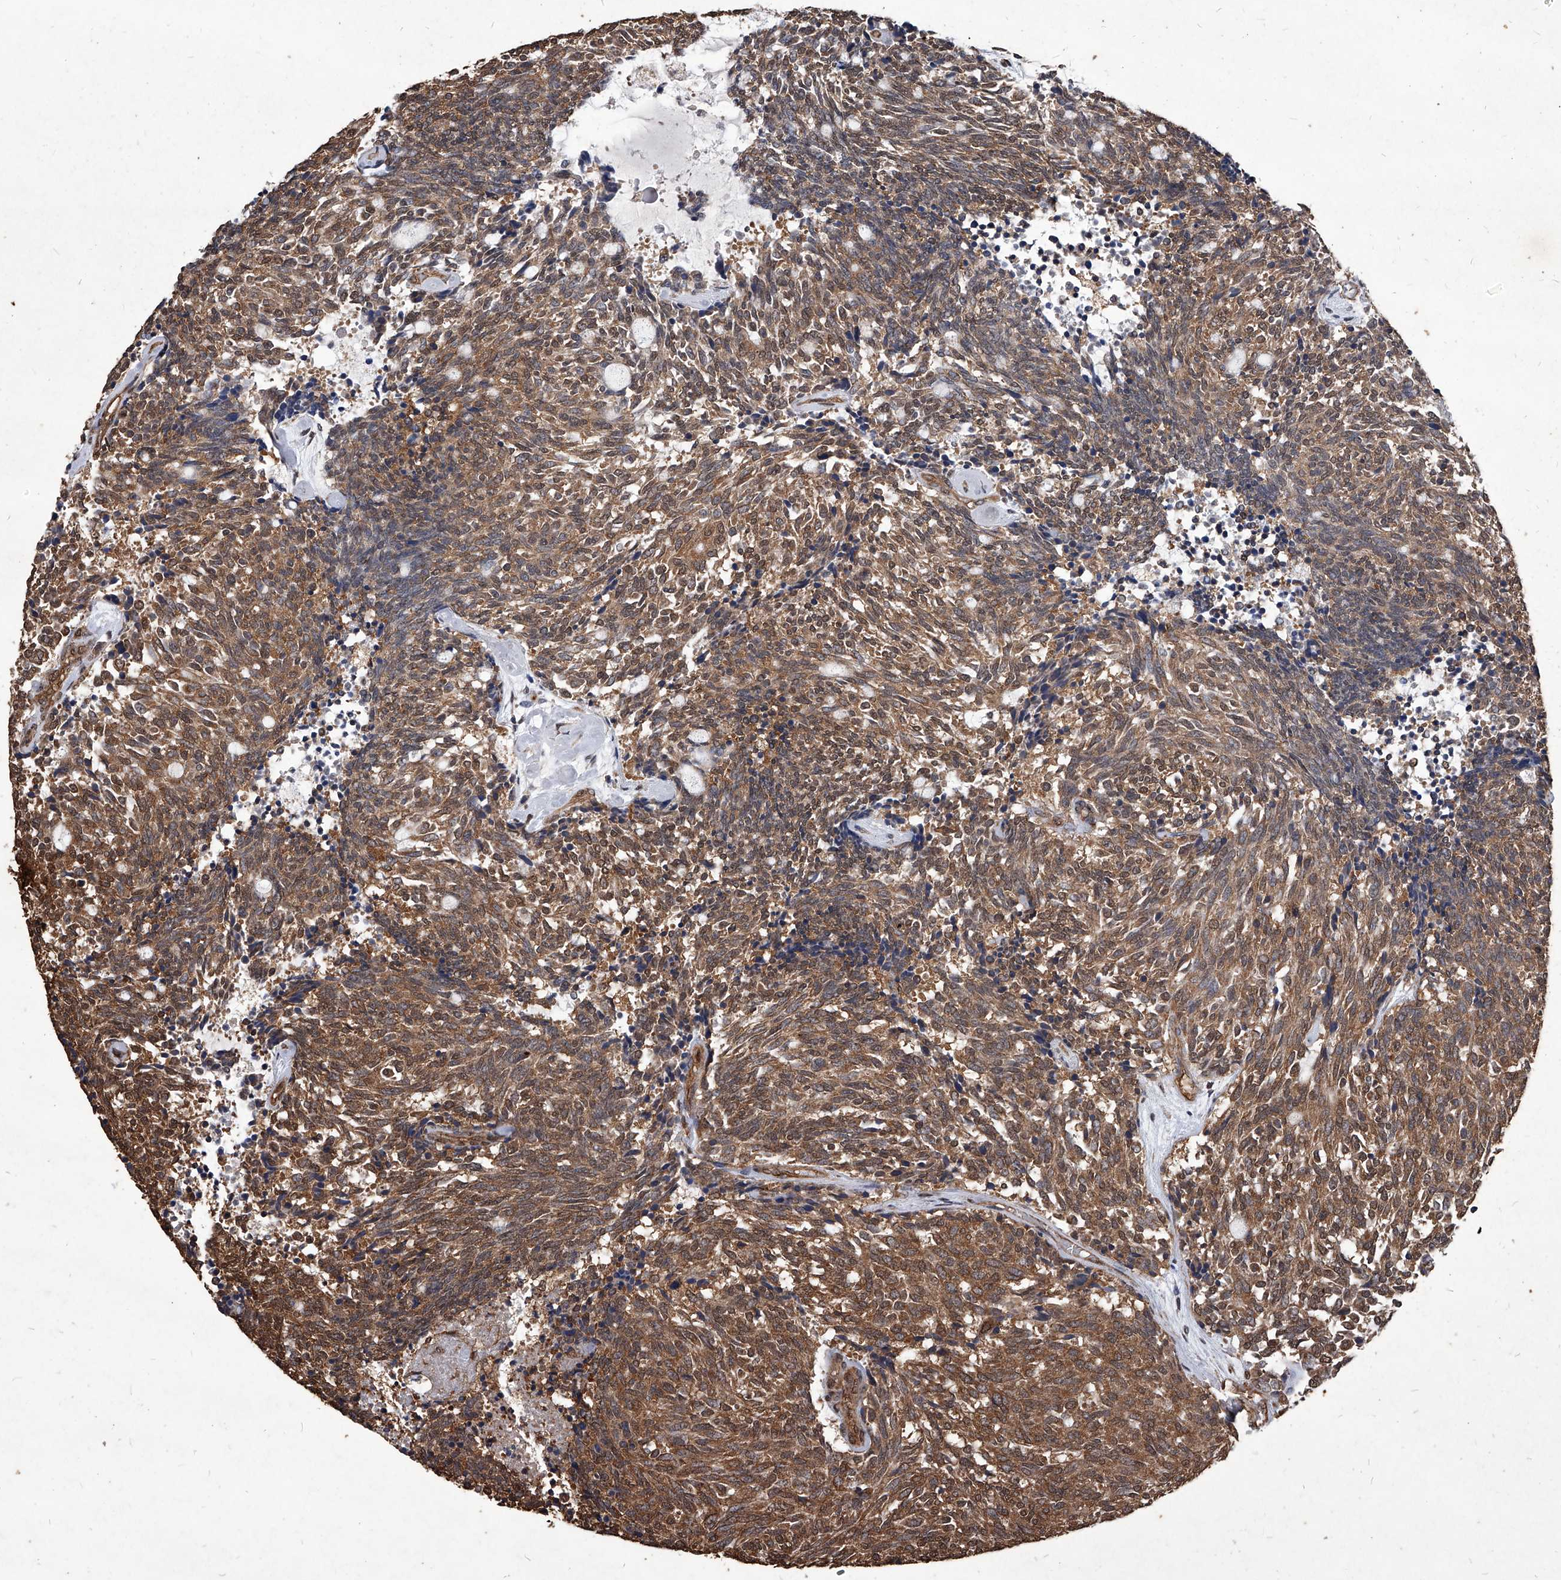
{"staining": {"intensity": "moderate", "quantity": ">75%", "location": "cytoplasmic/membranous"}, "tissue": "carcinoid", "cell_type": "Tumor cells", "image_type": "cancer", "snomed": [{"axis": "morphology", "description": "Carcinoid, malignant, NOS"}, {"axis": "topography", "description": "Pancreas"}], "caption": "Immunohistochemical staining of carcinoid shows moderate cytoplasmic/membranous protein expression in approximately >75% of tumor cells.", "gene": "UCP2", "patient": {"sex": "female", "age": 54}}